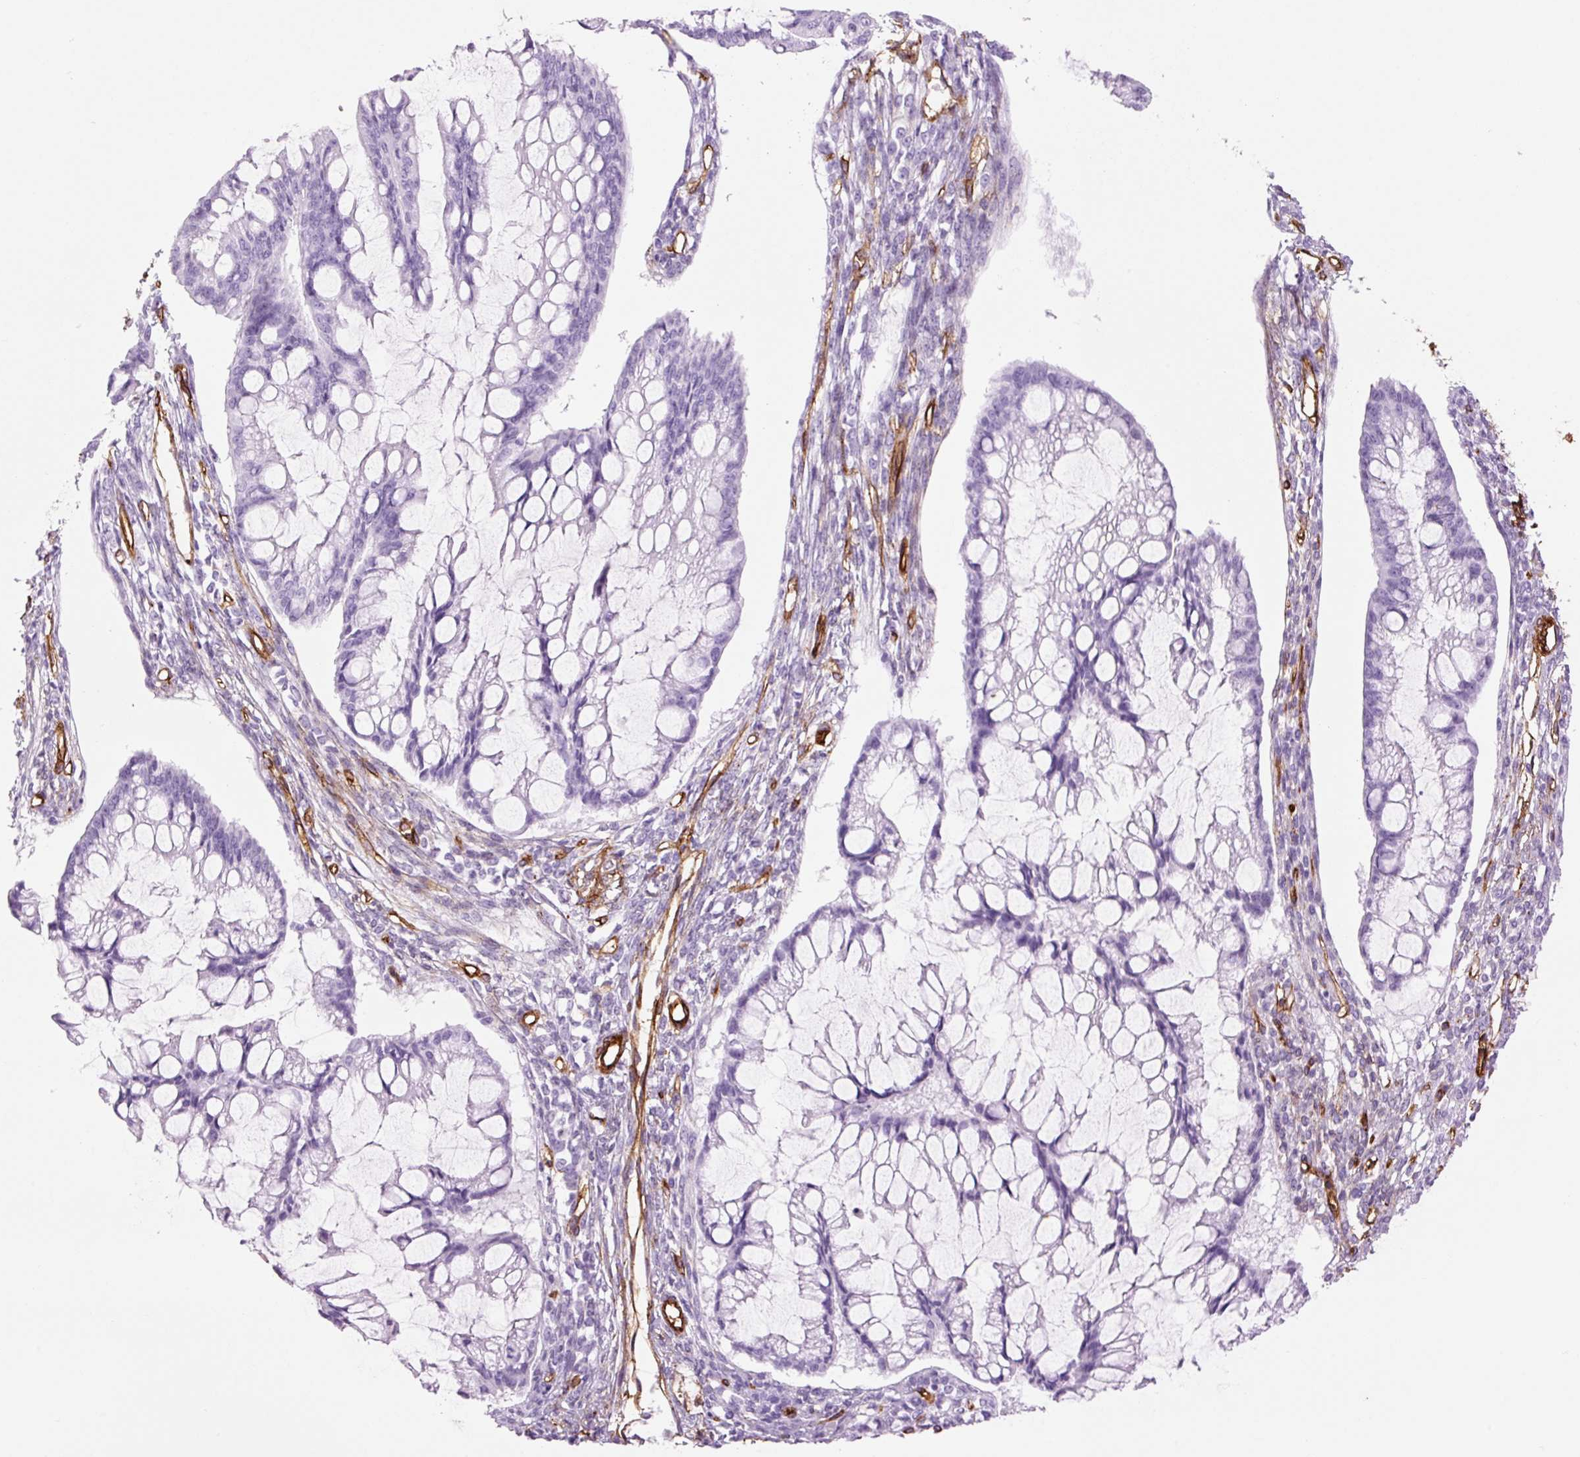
{"staining": {"intensity": "negative", "quantity": "none", "location": "none"}, "tissue": "ovarian cancer", "cell_type": "Tumor cells", "image_type": "cancer", "snomed": [{"axis": "morphology", "description": "Cystadenocarcinoma, mucinous, NOS"}, {"axis": "topography", "description": "Ovary"}], "caption": "Immunohistochemical staining of ovarian mucinous cystadenocarcinoma displays no significant positivity in tumor cells.", "gene": "CAV1", "patient": {"sex": "female", "age": 73}}